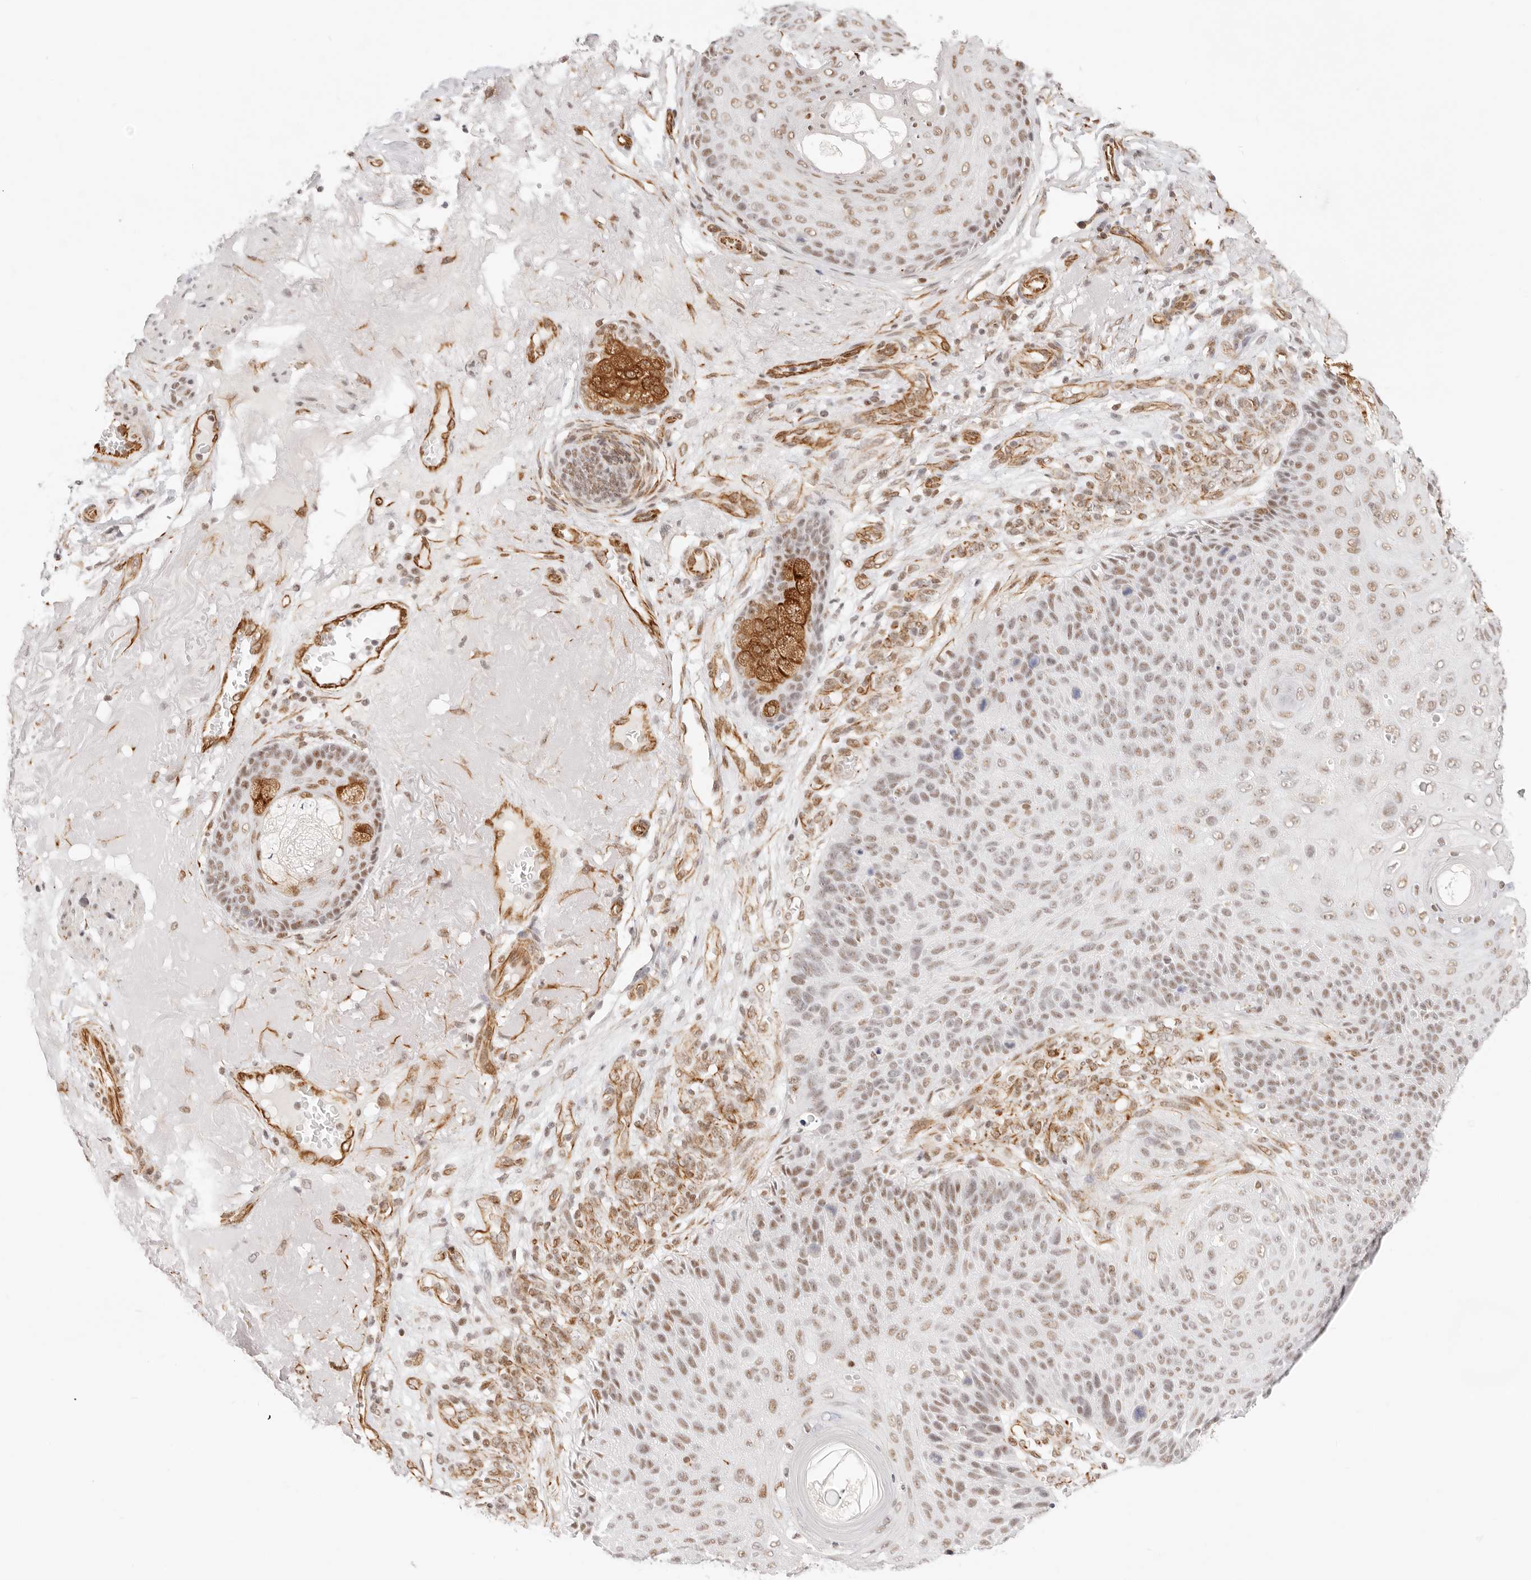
{"staining": {"intensity": "moderate", "quantity": ">75%", "location": "nuclear"}, "tissue": "skin cancer", "cell_type": "Tumor cells", "image_type": "cancer", "snomed": [{"axis": "morphology", "description": "Squamous cell carcinoma, NOS"}, {"axis": "topography", "description": "Skin"}], "caption": "Protein expression analysis of squamous cell carcinoma (skin) demonstrates moderate nuclear positivity in approximately >75% of tumor cells. The staining is performed using DAB (3,3'-diaminobenzidine) brown chromogen to label protein expression. The nuclei are counter-stained blue using hematoxylin.", "gene": "ZC3H11A", "patient": {"sex": "female", "age": 88}}